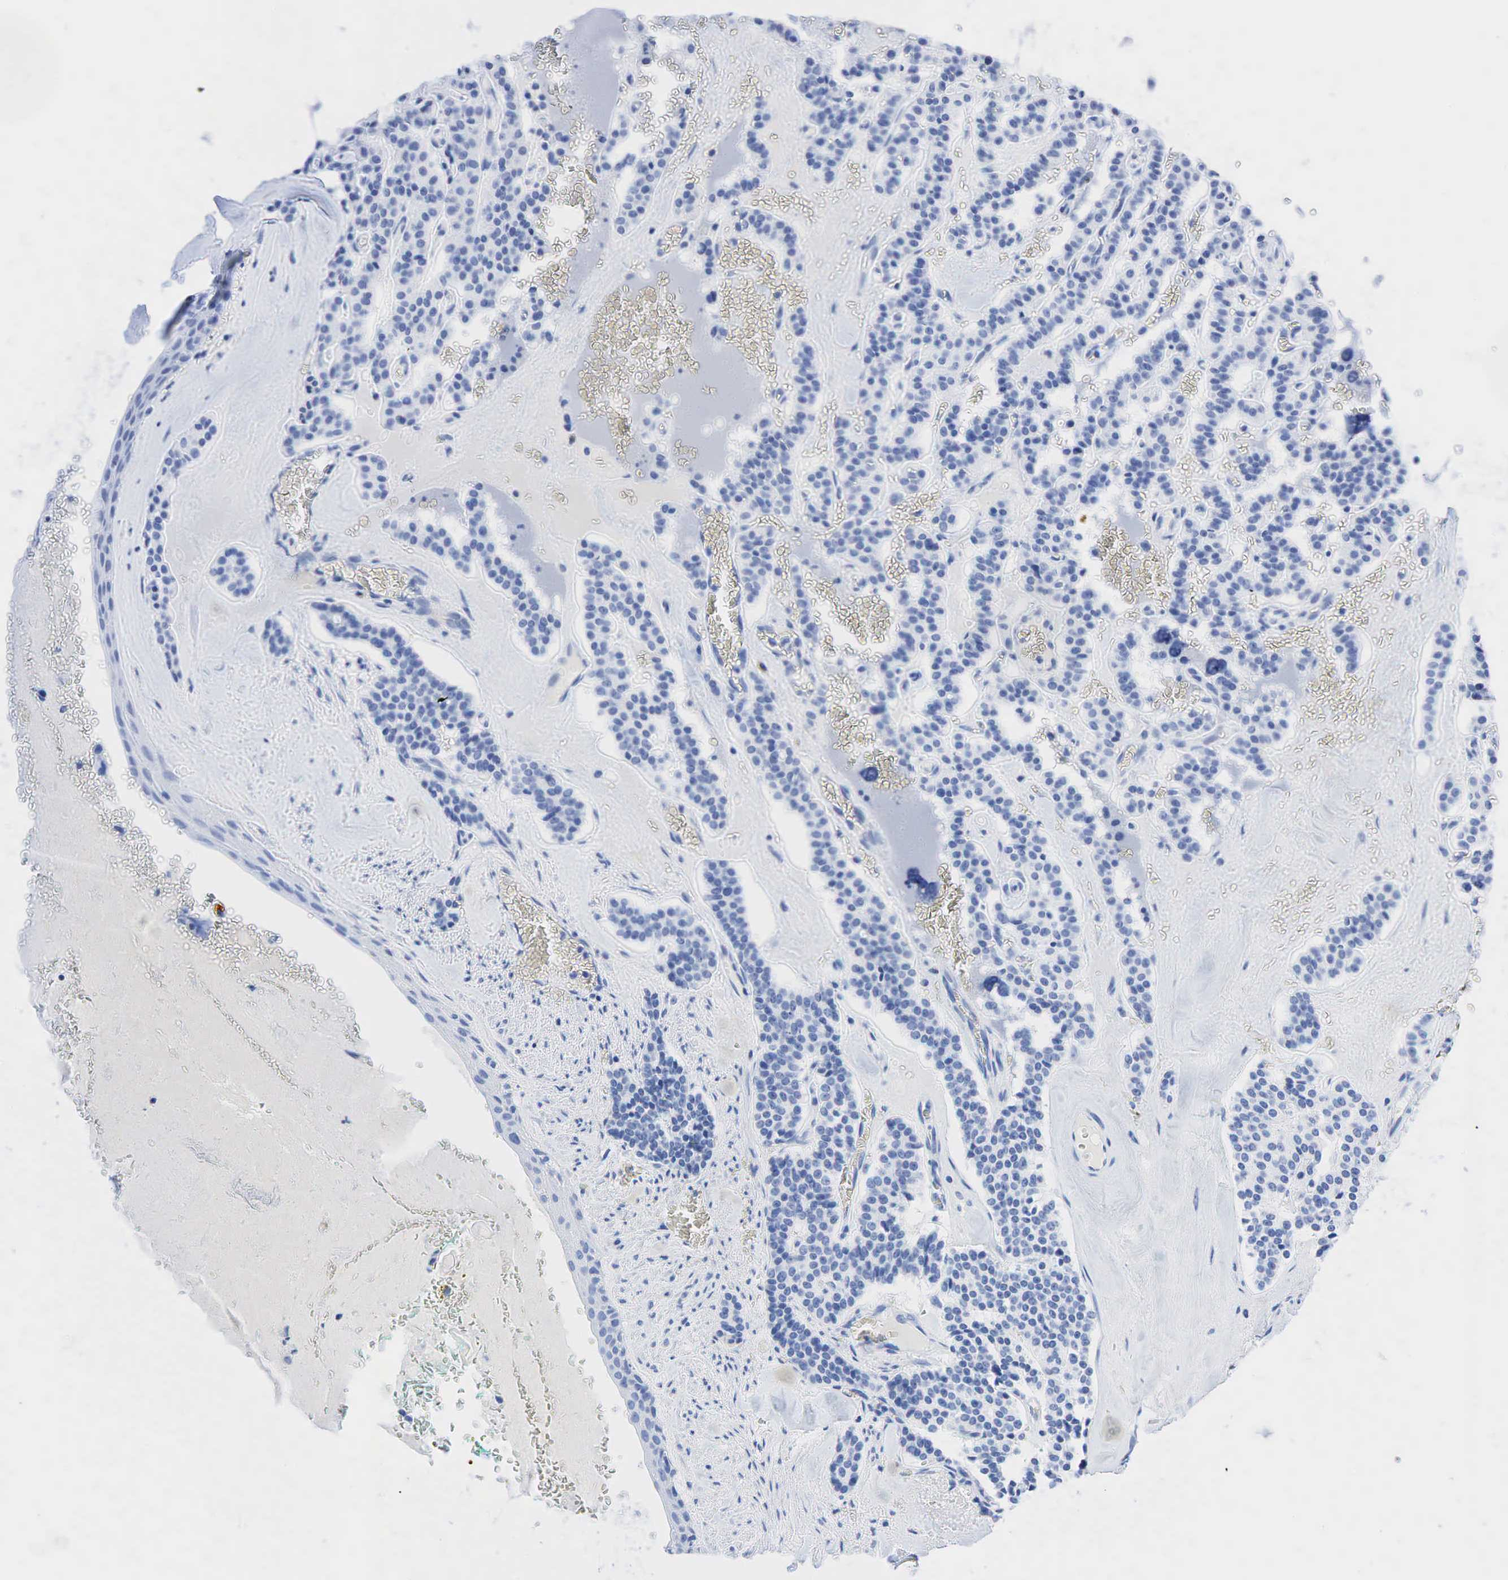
{"staining": {"intensity": "negative", "quantity": "none", "location": "none"}, "tissue": "carcinoid", "cell_type": "Tumor cells", "image_type": "cancer", "snomed": [{"axis": "morphology", "description": "Carcinoid, malignant, NOS"}, {"axis": "topography", "description": "Bronchus"}], "caption": "Carcinoid was stained to show a protein in brown. There is no significant staining in tumor cells.", "gene": "INHA", "patient": {"sex": "male", "age": 55}}